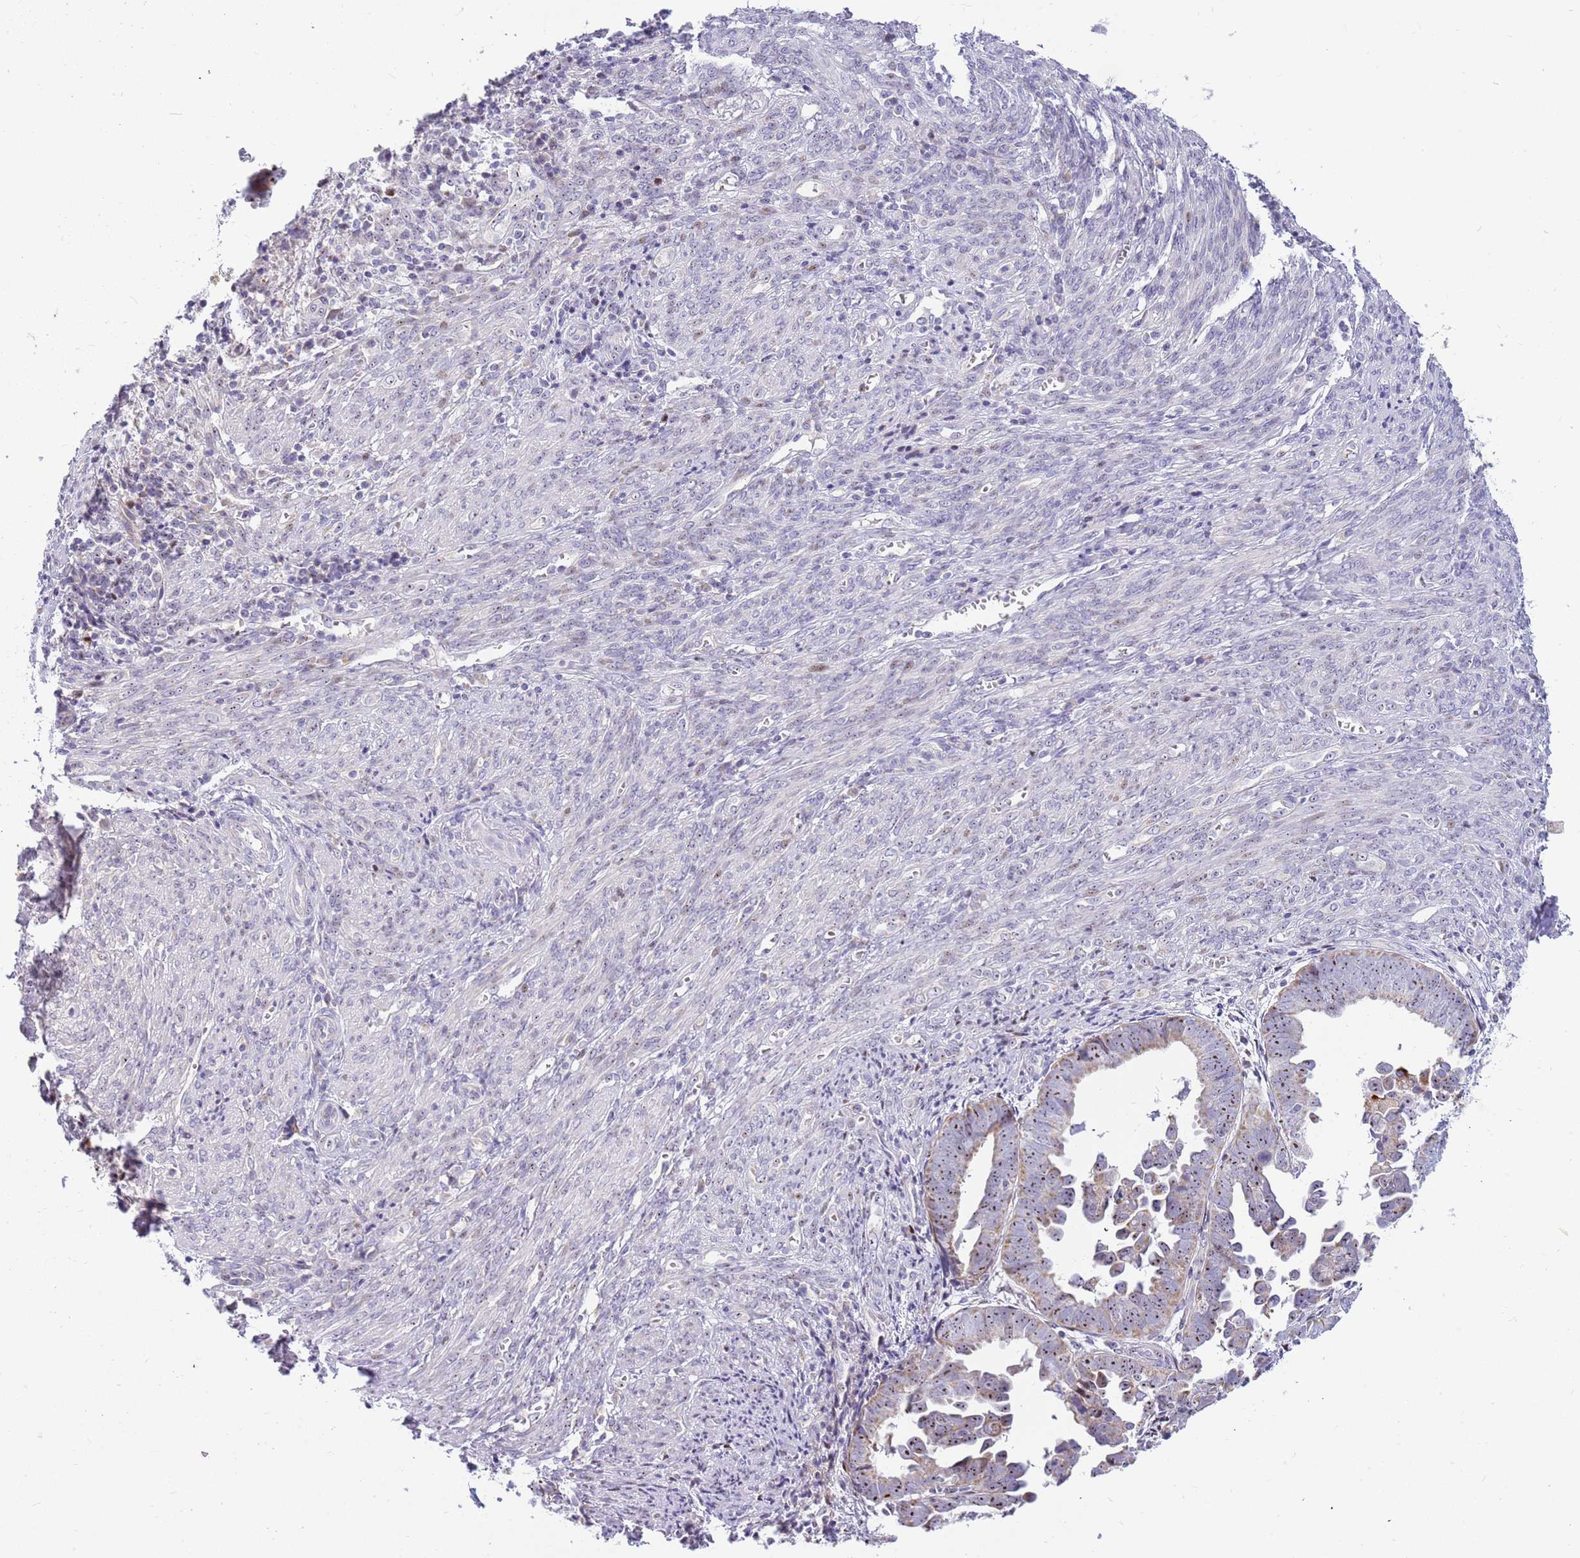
{"staining": {"intensity": "moderate", "quantity": ">75%", "location": "nuclear"}, "tissue": "endometrial cancer", "cell_type": "Tumor cells", "image_type": "cancer", "snomed": [{"axis": "morphology", "description": "Adenocarcinoma, NOS"}, {"axis": "topography", "description": "Endometrium"}], "caption": "Immunohistochemistry histopathology image of neoplastic tissue: adenocarcinoma (endometrial) stained using immunohistochemistry demonstrates medium levels of moderate protein expression localized specifically in the nuclear of tumor cells, appearing as a nuclear brown color.", "gene": "DNAJA3", "patient": {"sex": "female", "age": 75}}